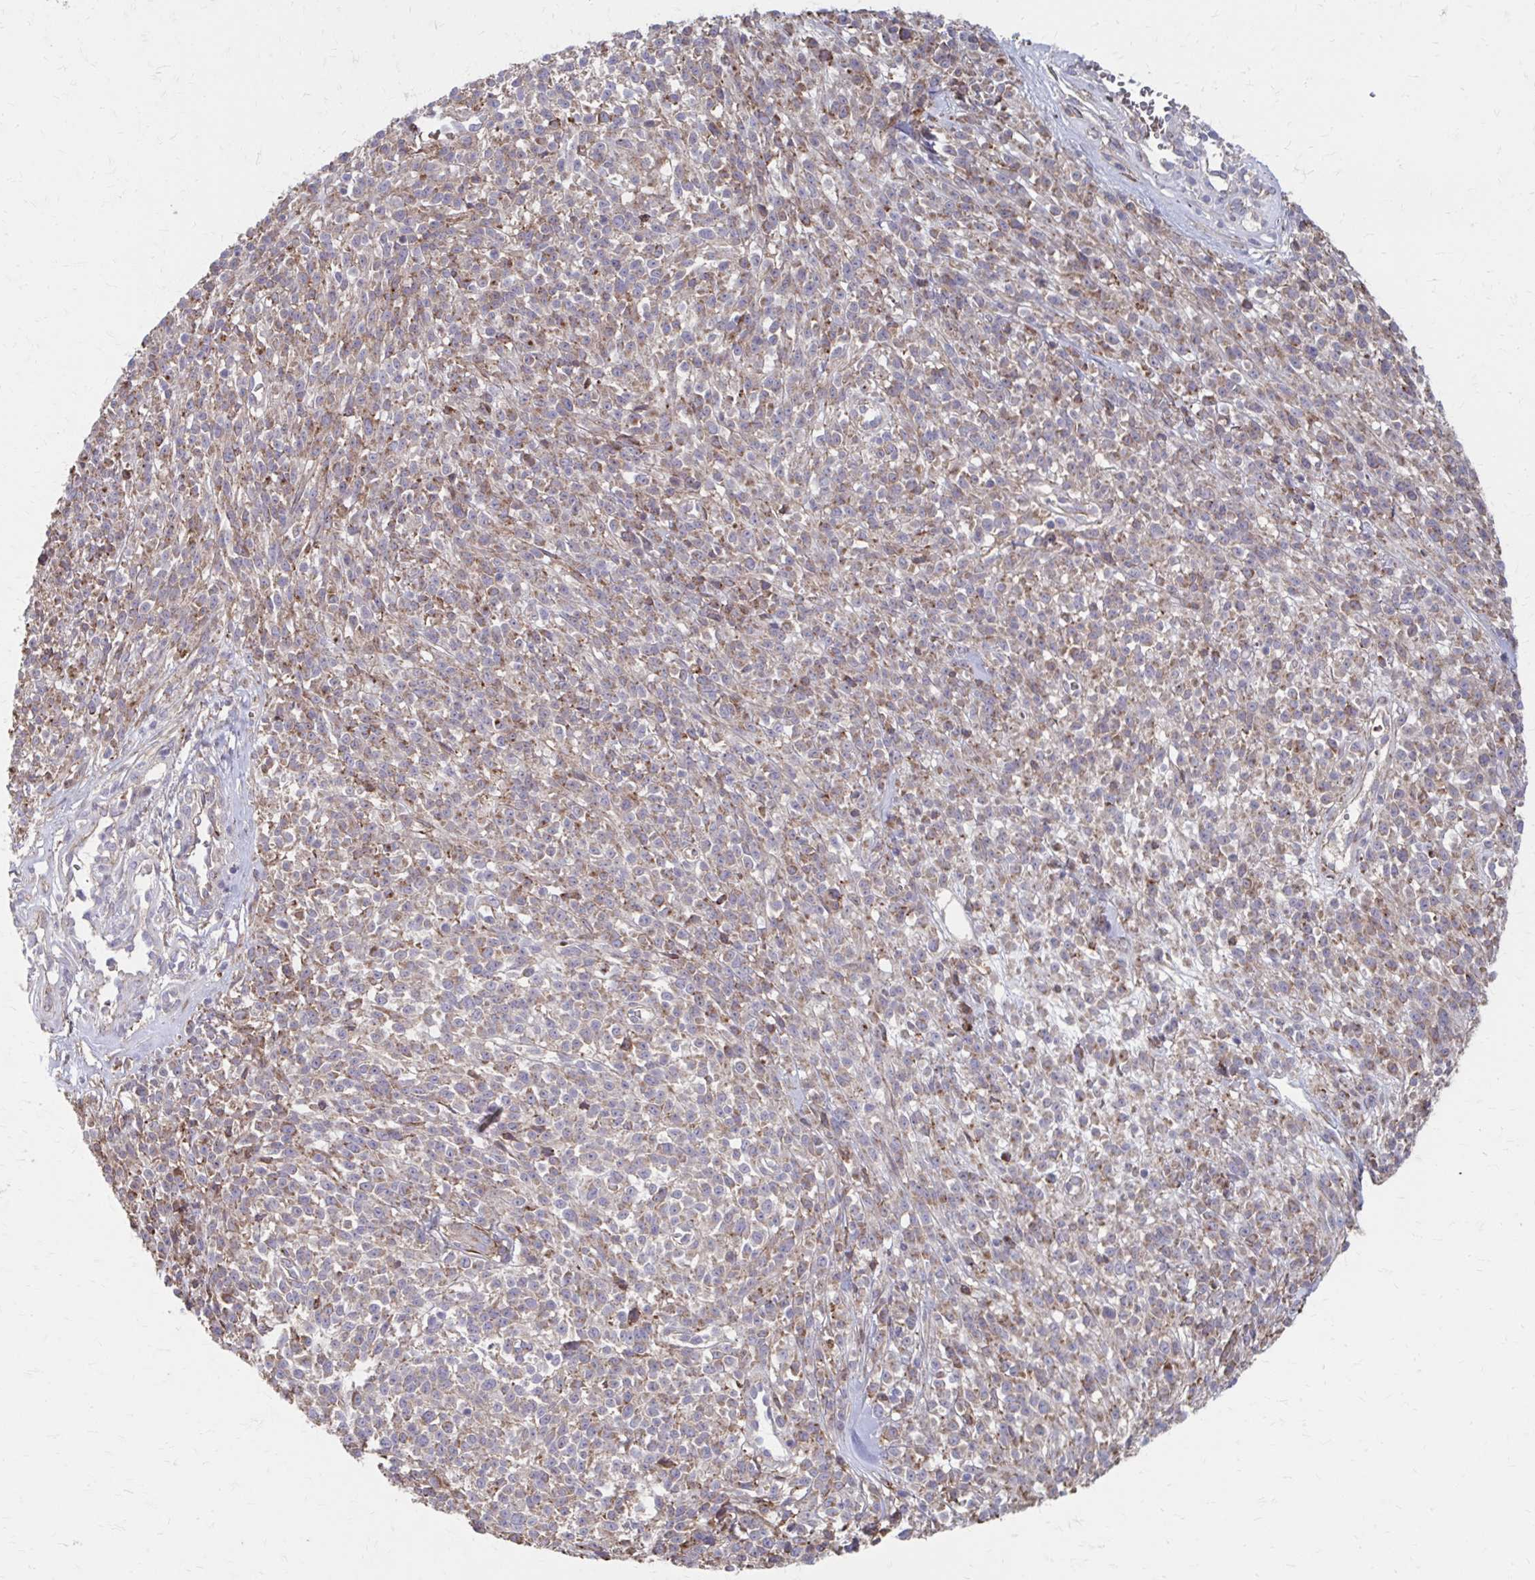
{"staining": {"intensity": "weak", "quantity": ">75%", "location": "cytoplasmic/membranous"}, "tissue": "melanoma", "cell_type": "Tumor cells", "image_type": "cancer", "snomed": [{"axis": "morphology", "description": "Malignant melanoma, NOS"}, {"axis": "topography", "description": "Skin"}, {"axis": "topography", "description": "Skin of trunk"}], "caption": "Protein staining by IHC demonstrates weak cytoplasmic/membranous expression in approximately >75% of tumor cells in melanoma.", "gene": "MMP14", "patient": {"sex": "male", "age": 74}}